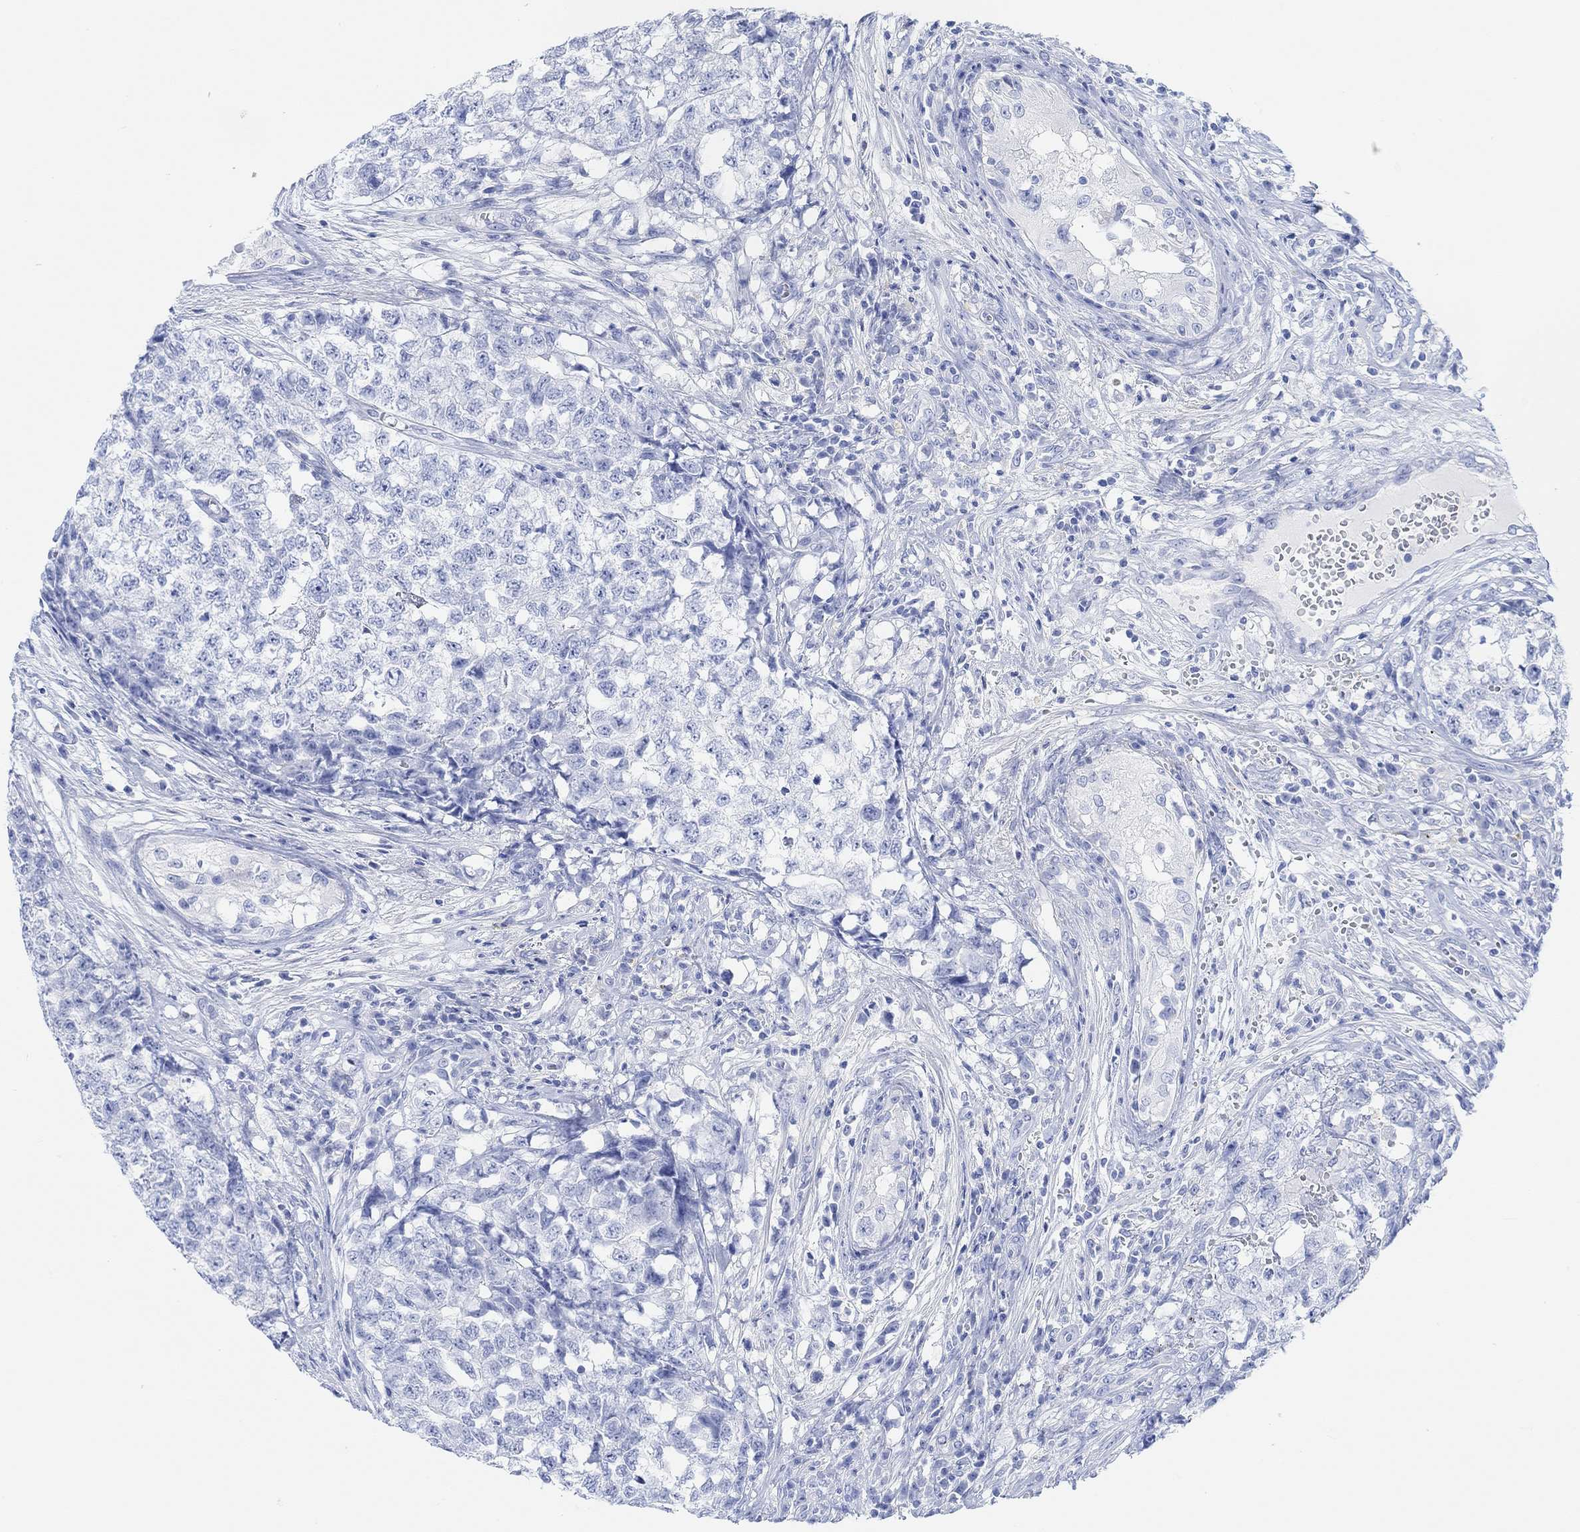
{"staining": {"intensity": "negative", "quantity": "none", "location": "none"}, "tissue": "testis cancer", "cell_type": "Tumor cells", "image_type": "cancer", "snomed": [{"axis": "morphology", "description": "Seminoma, NOS"}, {"axis": "morphology", "description": "Carcinoma, Embryonal, NOS"}, {"axis": "topography", "description": "Testis"}], "caption": "IHC photomicrograph of neoplastic tissue: human testis seminoma stained with DAB shows no significant protein positivity in tumor cells. (Stains: DAB IHC with hematoxylin counter stain, Microscopy: brightfield microscopy at high magnification).", "gene": "ANKRD33", "patient": {"sex": "male", "age": 22}}